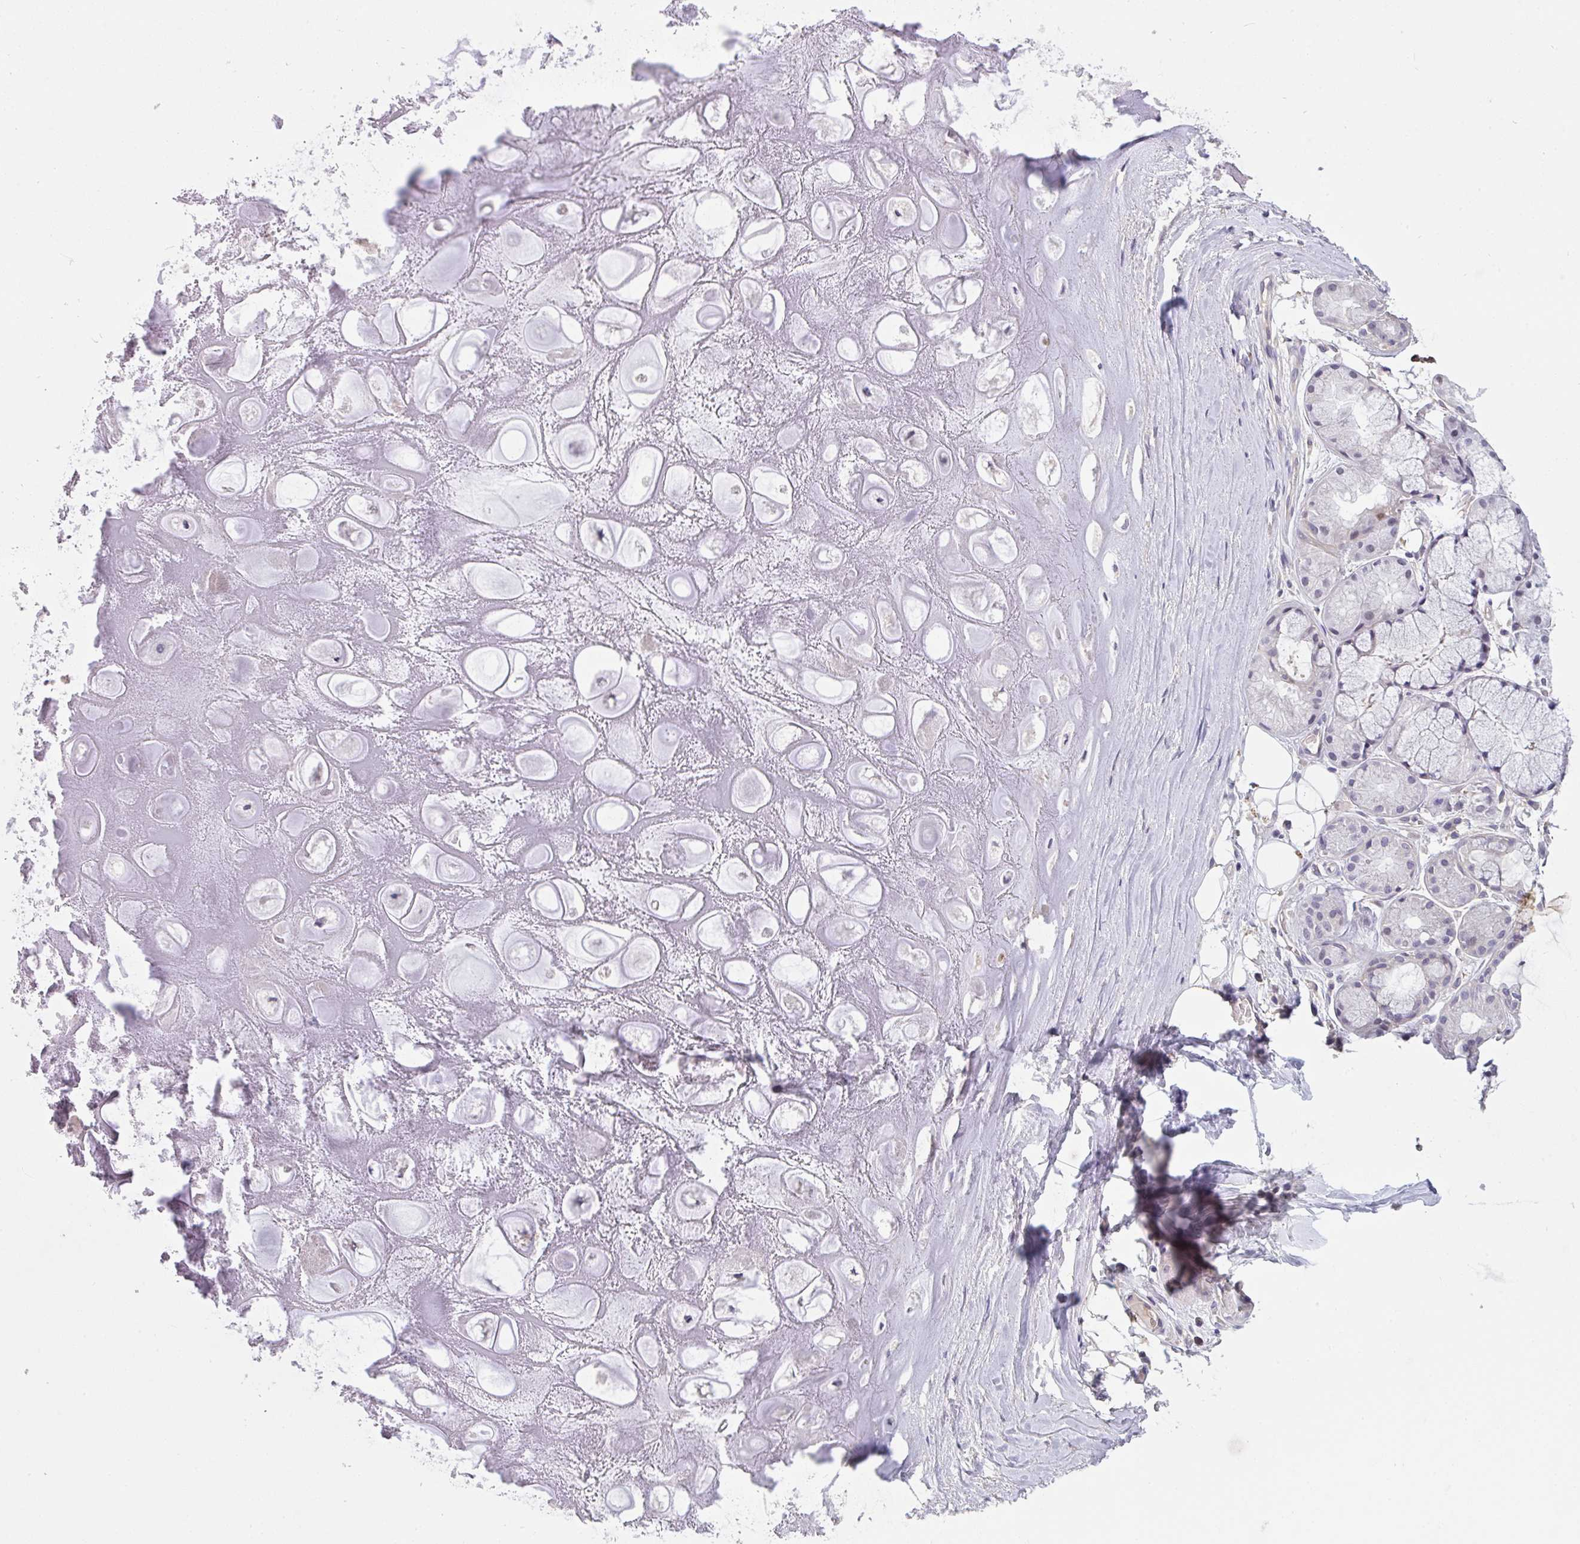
{"staining": {"intensity": "negative", "quantity": "none", "location": "none"}, "tissue": "adipose tissue", "cell_type": "Adipocytes", "image_type": "normal", "snomed": [{"axis": "morphology", "description": "Normal tissue, NOS"}, {"axis": "topography", "description": "Lymph node"}, {"axis": "topography", "description": "Cartilage tissue"}, {"axis": "topography", "description": "Nasopharynx"}], "caption": "High power microscopy image of an IHC image of unremarkable adipose tissue, revealing no significant staining in adipocytes.", "gene": "C19orf54", "patient": {"sex": "male", "age": 63}}